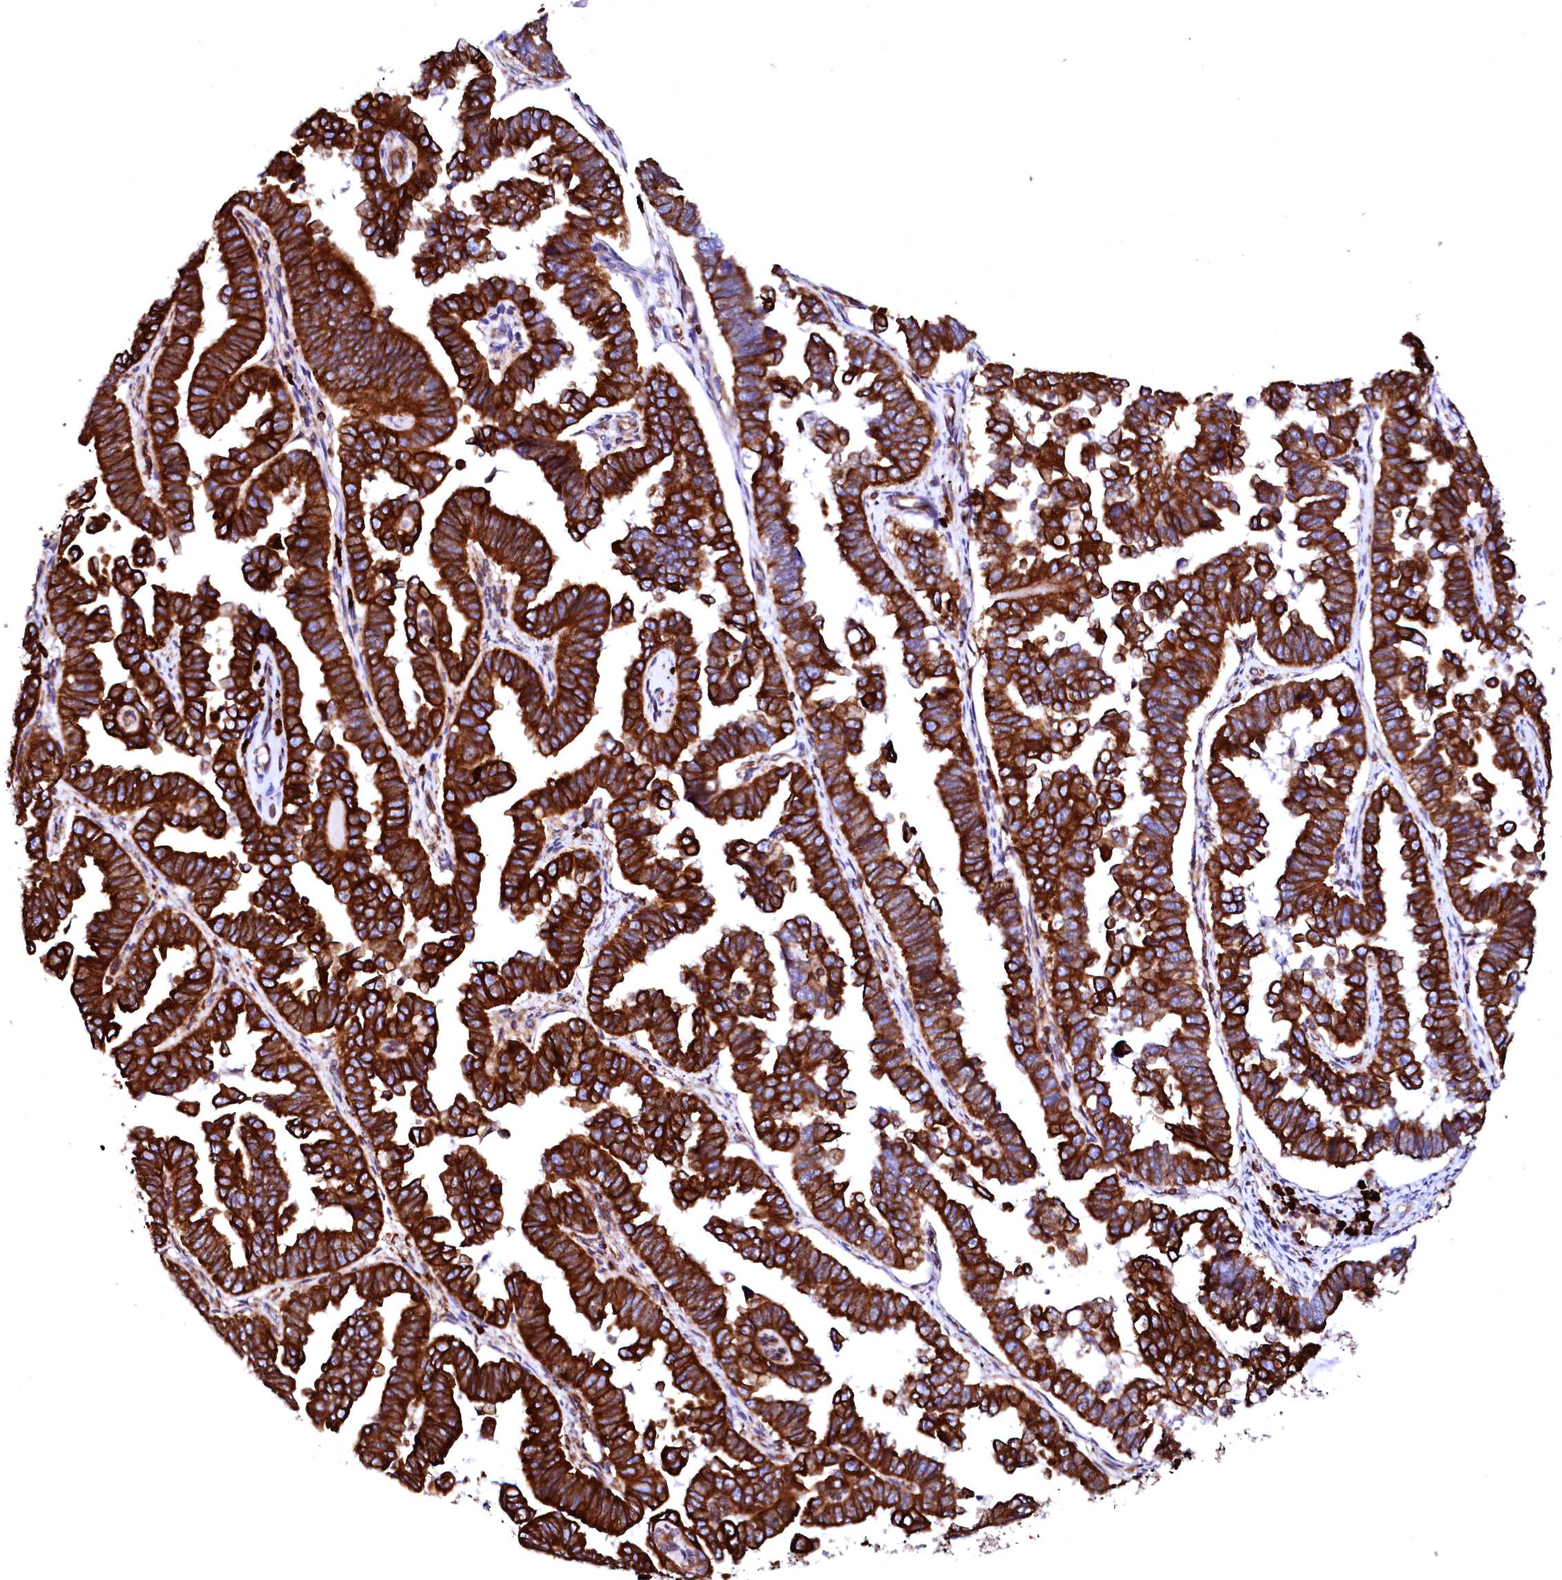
{"staining": {"intensity": "strong", "quantity": ">75%", "location": "cytoplasmic/membranous"}, "tissue": "endometrial cancer", "cell_type": "Tumor cells", "image_type": "cancer", "snomed": [{"axis": "morphology", "description": "Adenocarcinoma, NOS"}, {"axis": "topography", "description": "Endometrium"}], "caption": "Endometrial adenocarcinoma stained with a brown dye shows strong cytoplasmic/membranous positive expression in approximately >75% of tumor cells.", "gene": "DERL1", "patient": {"sex": "female", "age": 75}}